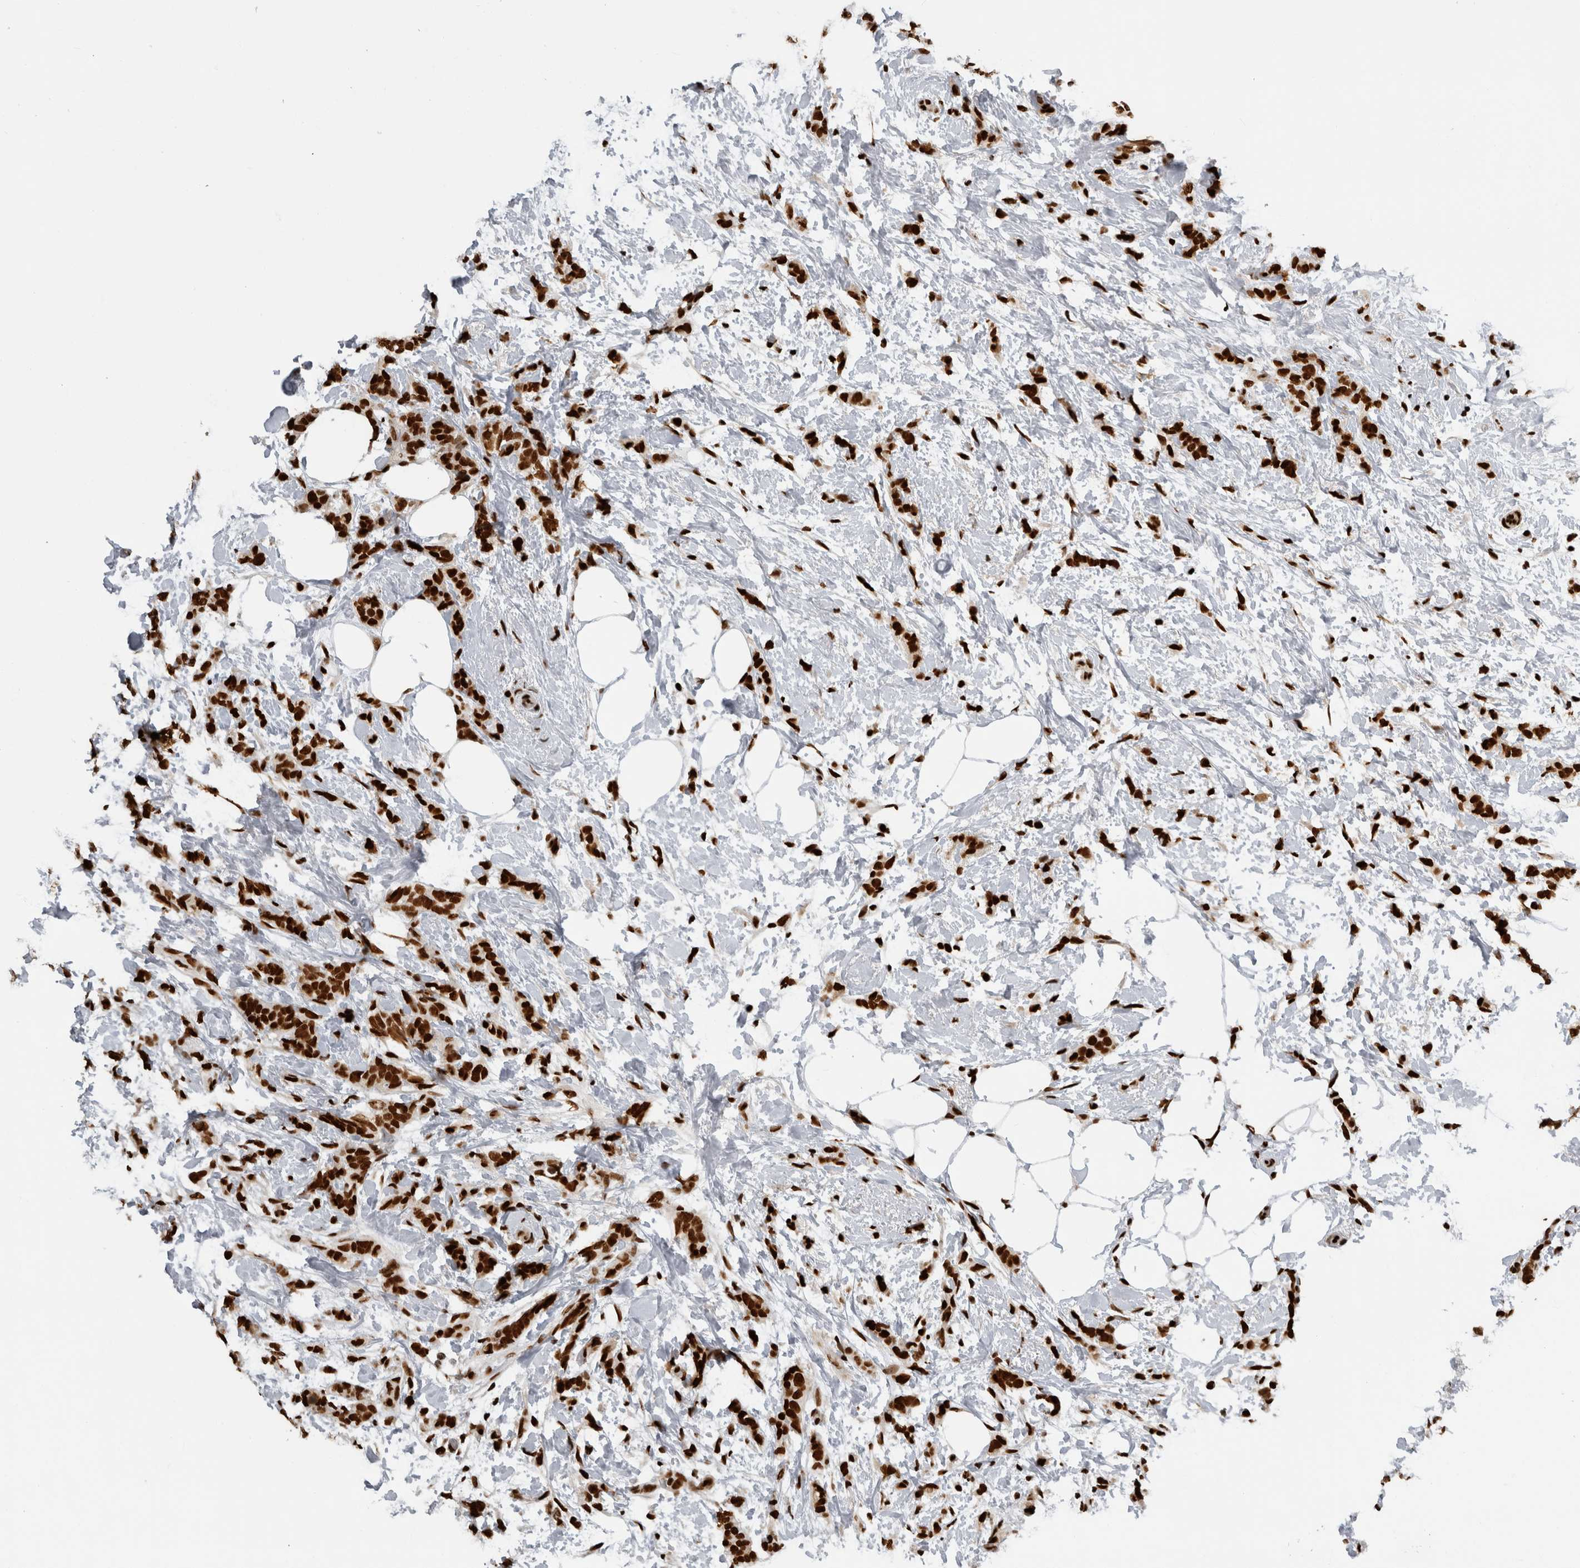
{"staining": {"intensity": "strong", "quantity": ">75%", "location": "nuclear"}, "tissue": "breast cancer", "cell_type": "Tumor cells", "image_type": "cancer", "snomed": [{"axis": "morphology", "description": "Lobular carcinoma, in situ"}, {"axis": "morphology", "description": "Lobular carcinoma"}, {"axis": "topography", "description": "Breast"}], "caption": "A brown stain shows strong nuclear staining of a protein in human breast cancer (lobular carcinoma in situ) tumor cells.", "gene": "ZSCAN2", "patient": {"sex": "female", "age": 41}}